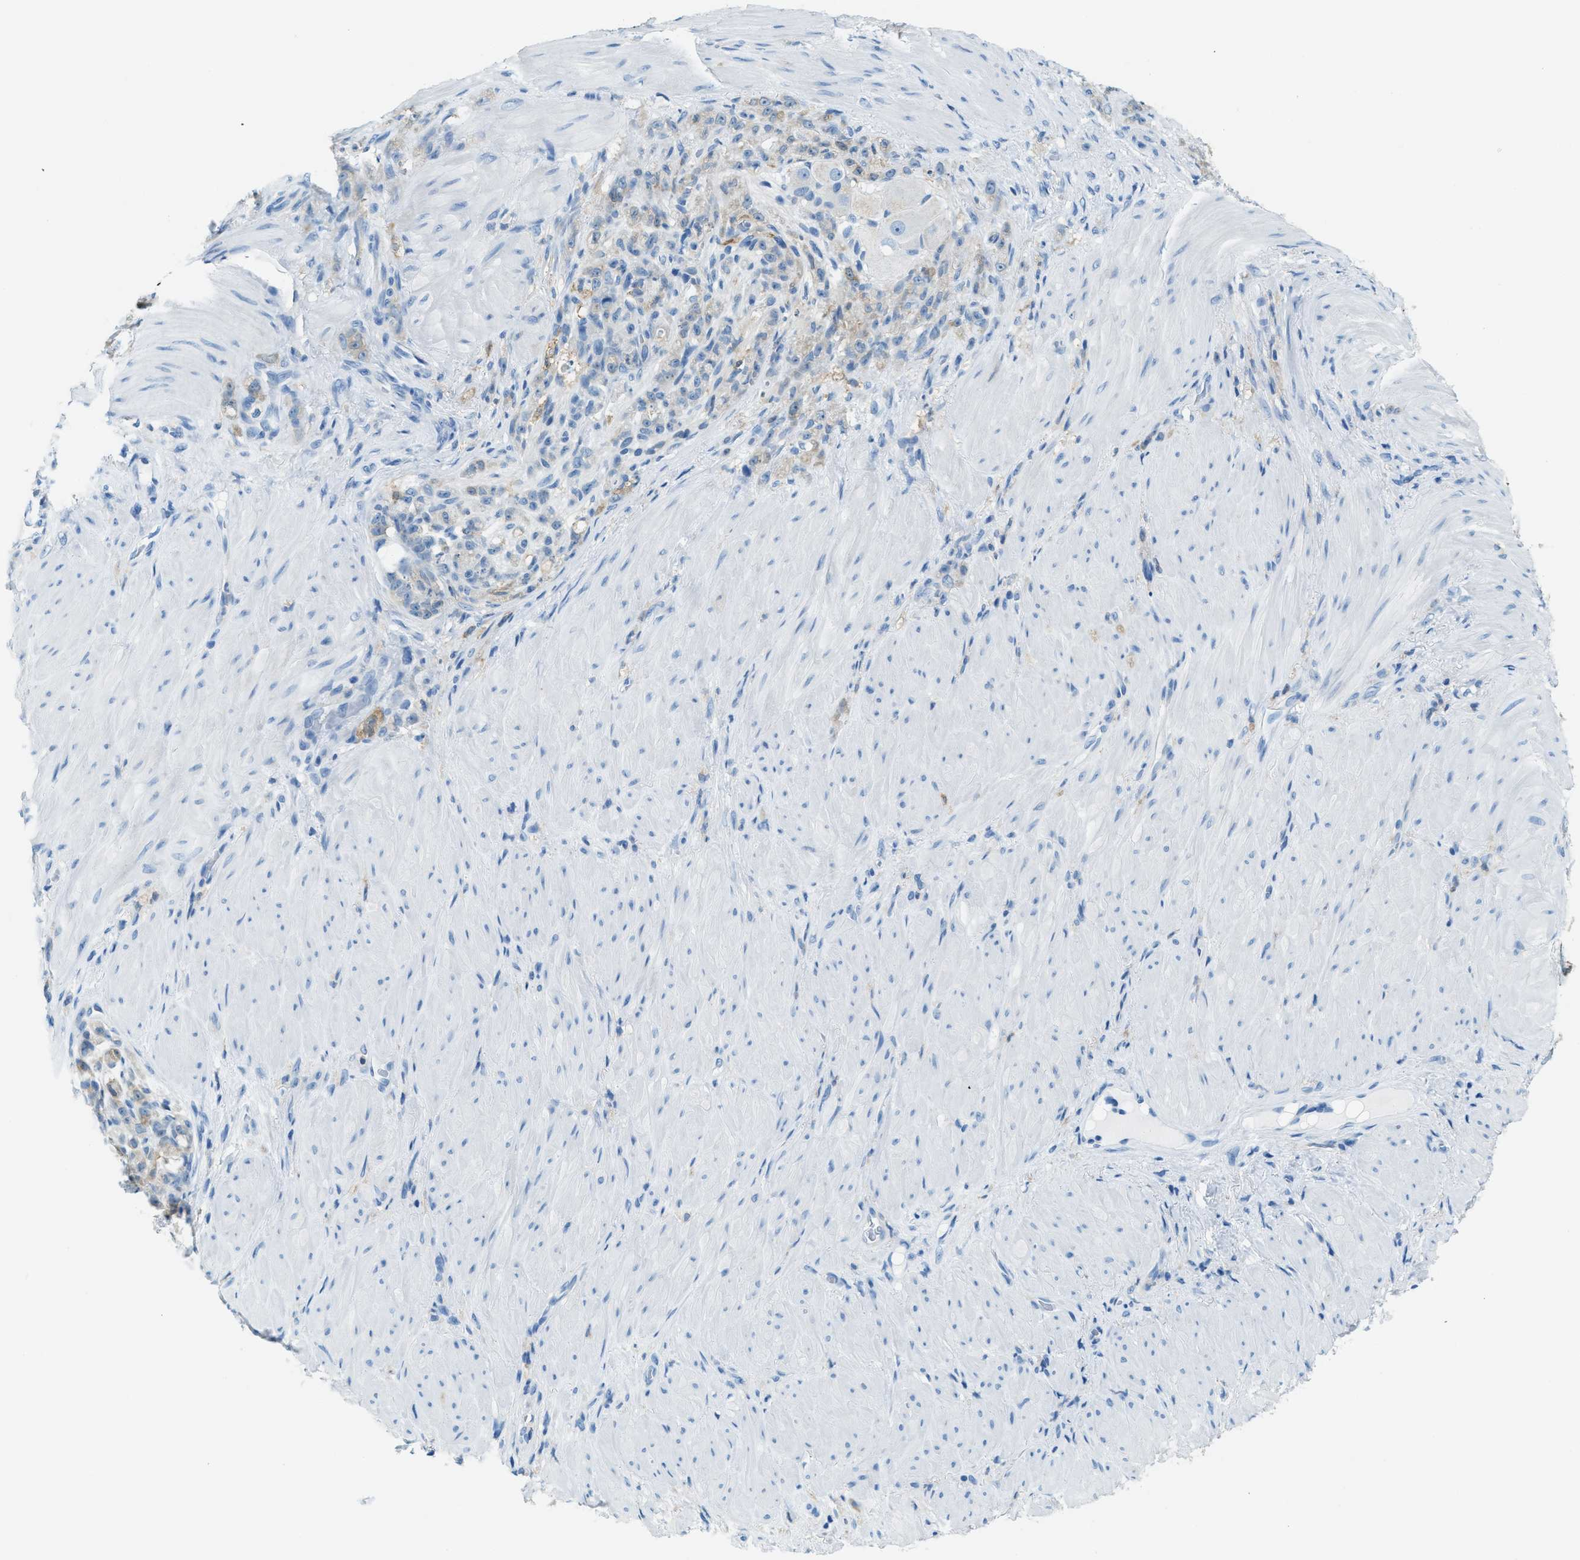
{"staining": {"intensity": "weak", "quantity": "<25%", "location": "cytoplasmic/membranous"}, "tissue": "stomach cancer", "cell_type": "Tumor cells", "image_type": "cancer", "snomed": [{"axis": "morphology", "description": "Normal tissue, NOS"}, {"axis": "morphology", "description": "Adenocarcinoma, NOS"}, {"axis": "topography", "description": "Stomach"}], "caption": "Human stomach cancer (adenocarcinoma) stained for a protein using IHC demonstrates no staining in tumor cells.", "gene": "MATCAP2", "patient": {"sex": "male", "age": 82}}